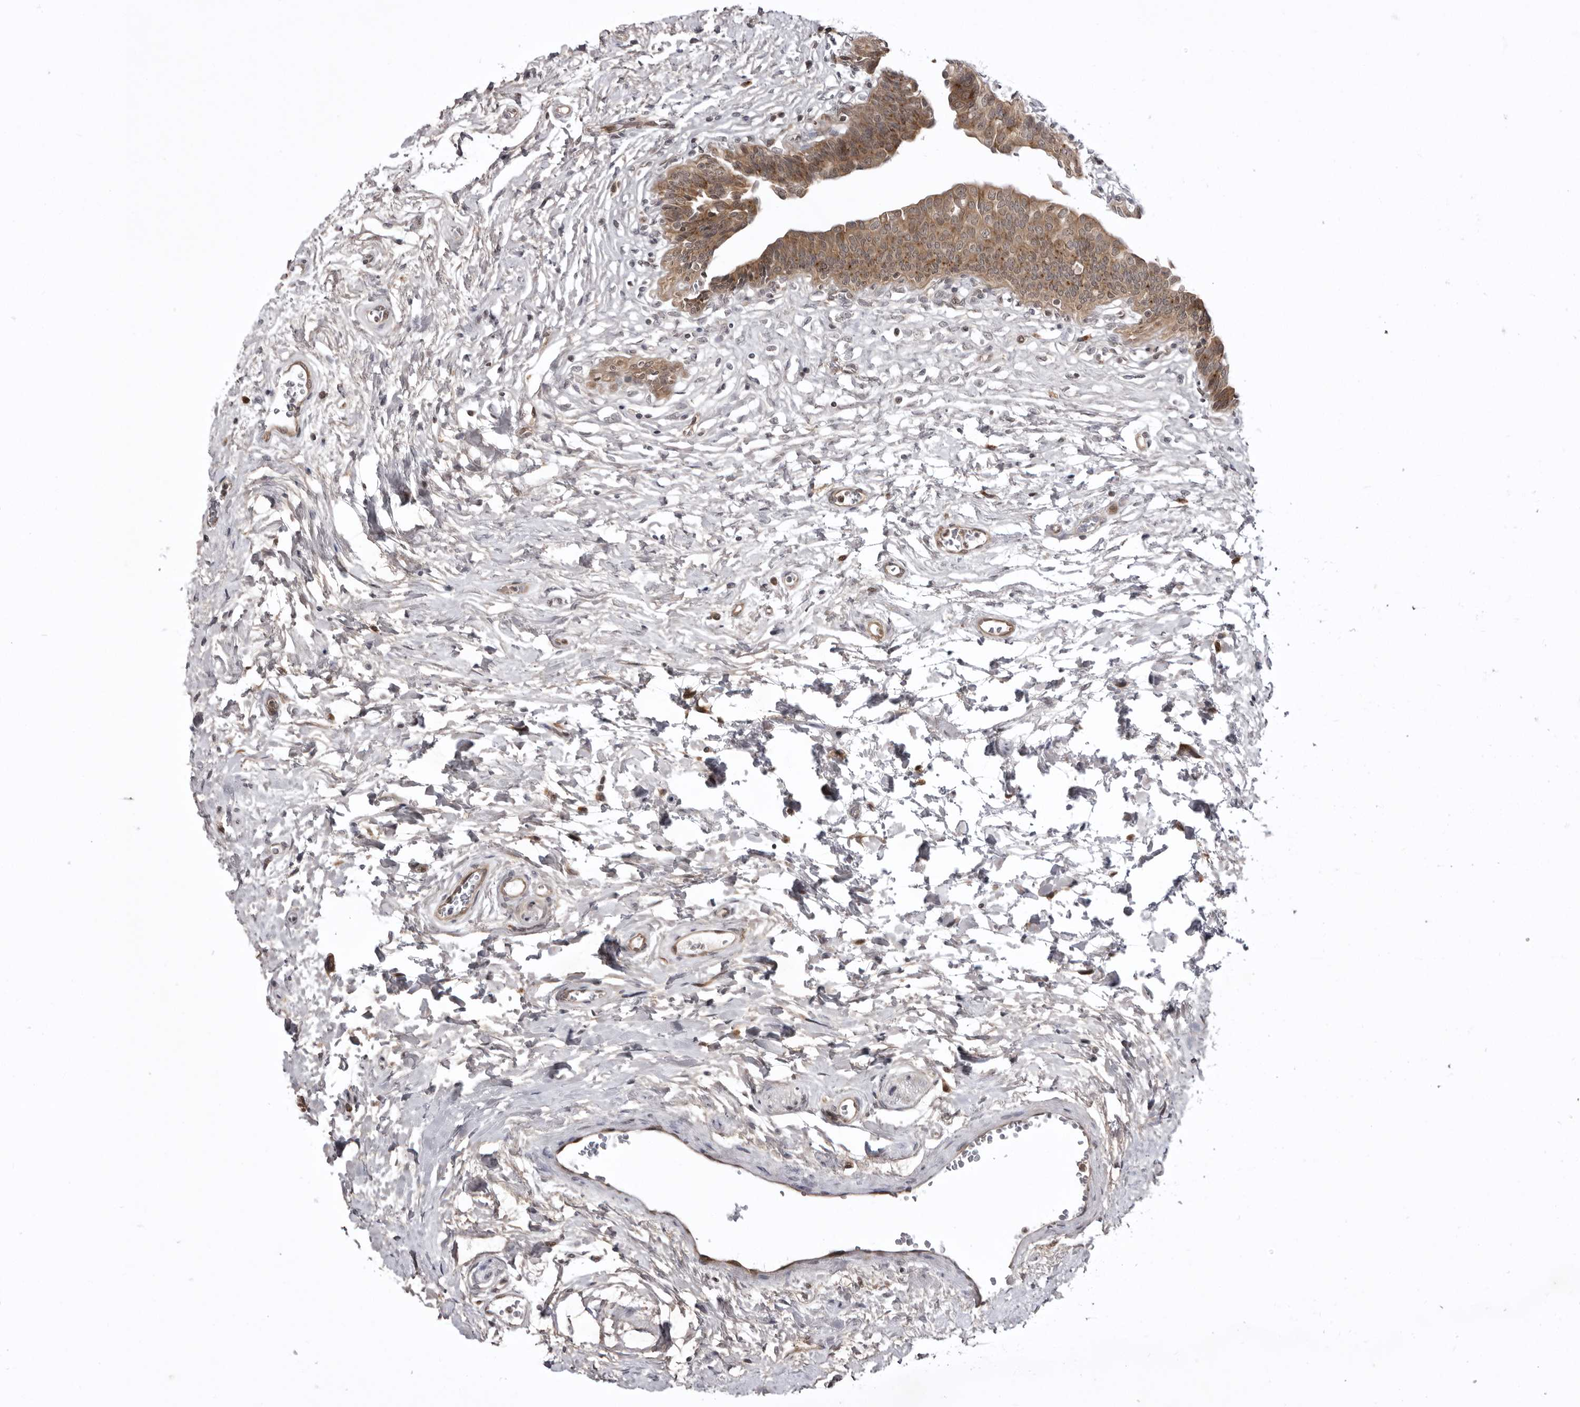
{"staining": {"intensity": "moderate", "quantity": ">75%", "location": "cytoplasmic/membranous"}, "tissue": "urinary bladder", "cell_type": "Urothelial cells", "image_type": "normal", "snomed": [{"axis": "morphology", "description": "Normal tissue, NOS"}, {"axis": "topography", "description": "Urinary bladder"}], "caption": "Immunohistochemistry (IHC) histopathology image of benign urinary bladder: human urinary bladder stained using immunohistochemistry exhibits medium levels of moderate protein expression localized specifically in the cytoplasmic/membranous of urothelial cells, appearing as a cytoplasmic/membranous brown color.", "gene": "USP43", "patient": {"sex": "male", "age": 83}}